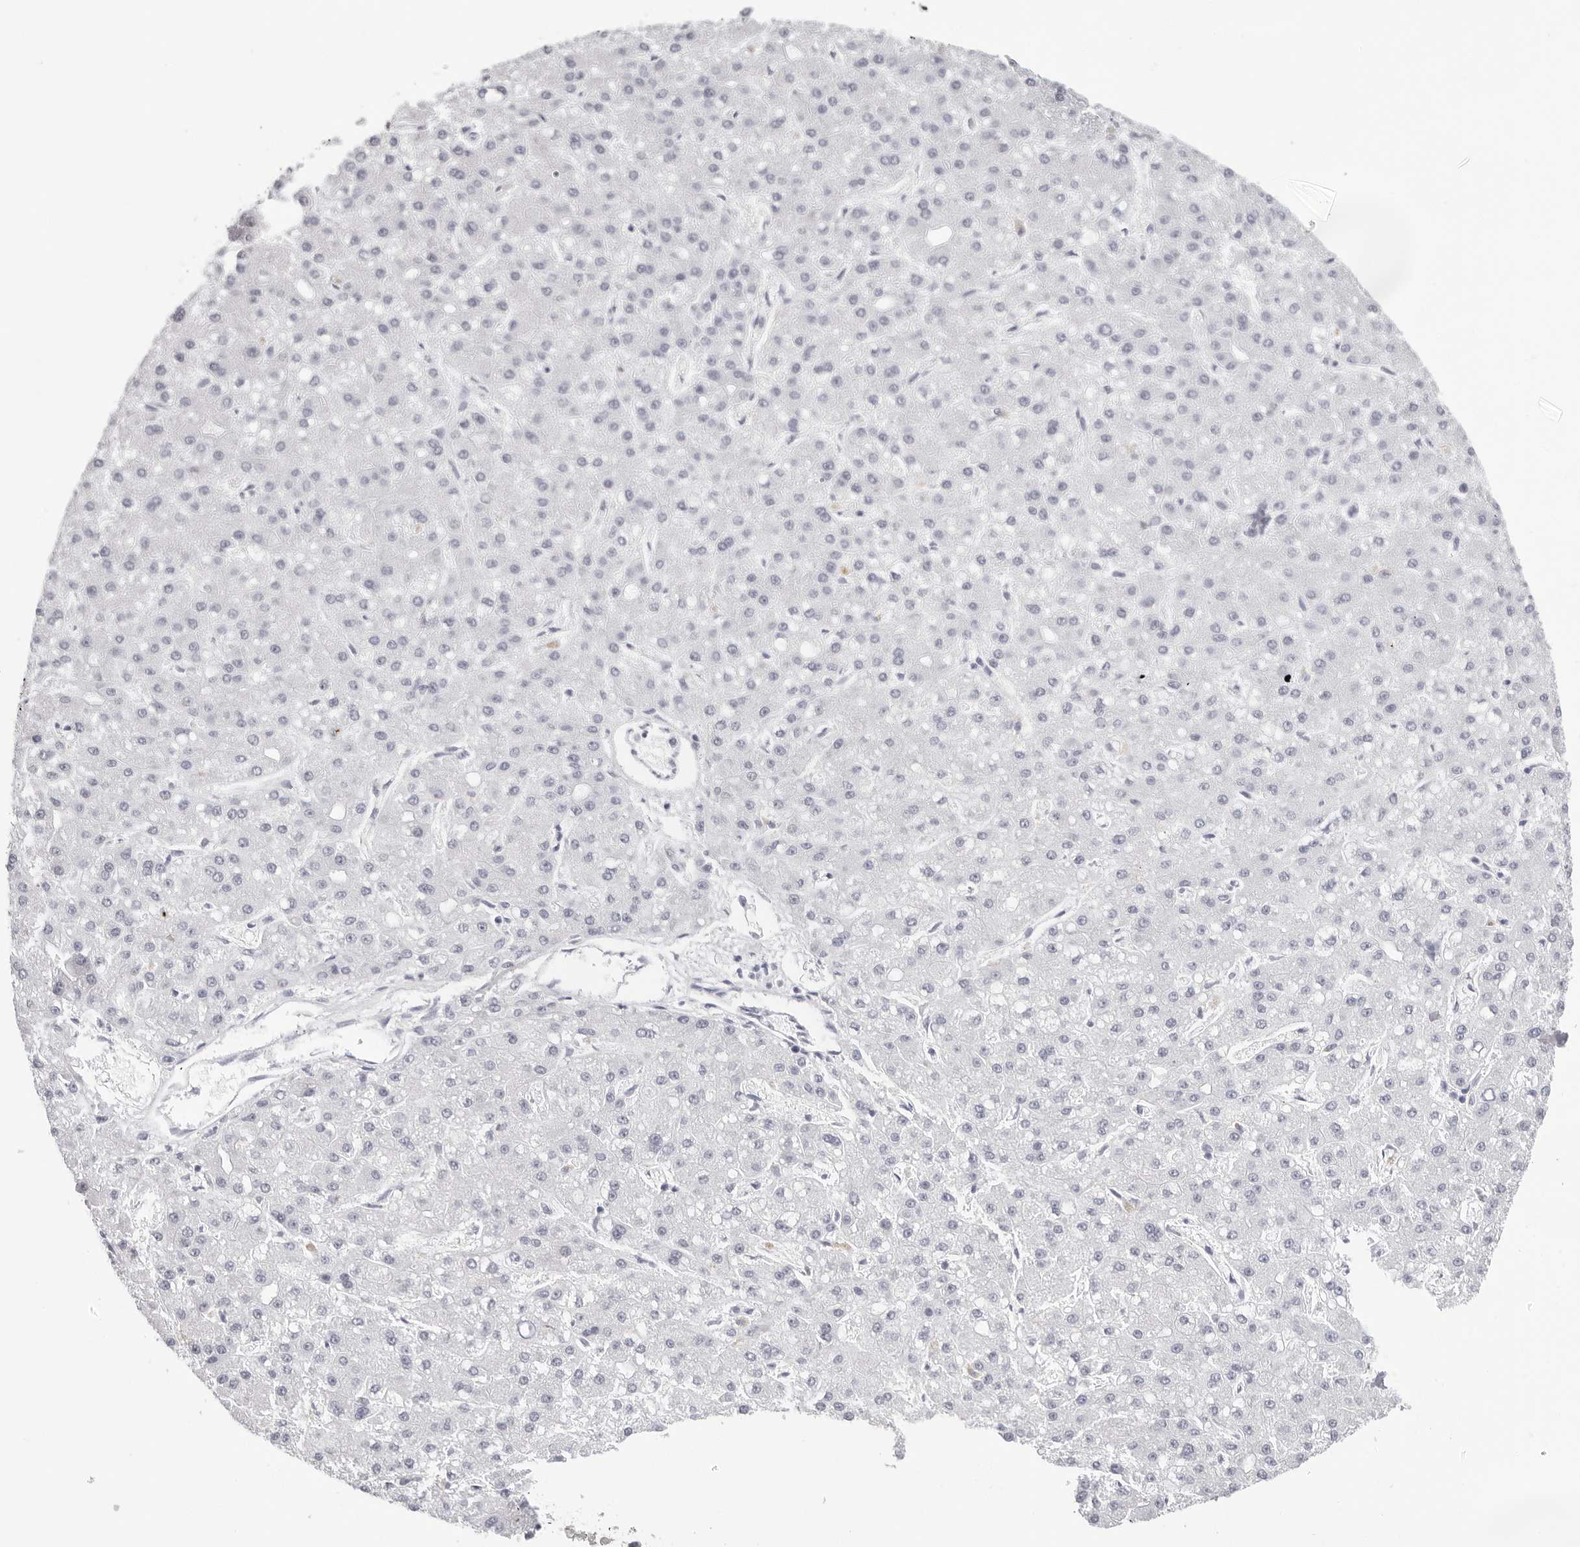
{"staining": {"intensity": "negative", "quantity": "none", "location": "none"}, "tissue": "liver cancer", "cell_type": "Tumor cells", "image_type": "cancer", "snomed": [{"axis": "morphology", "description": "Carcinoma, Hepatocellular, NOS"}, {"axis": "topography", "description": "Liver"}], "caption": "Liver hepatocellular carcinoma was stained to show a protein in brown. There is no significant staining in tumor cells. The staining was performed using DAB (3,3'-diaminobenzidine) to visualize the protein expression in brown, while the nuclei were stained in blue with hematoxylin (Magnification: 20x).", "gene": "CST5", "patient": {"sex": "male", "age": 67}}